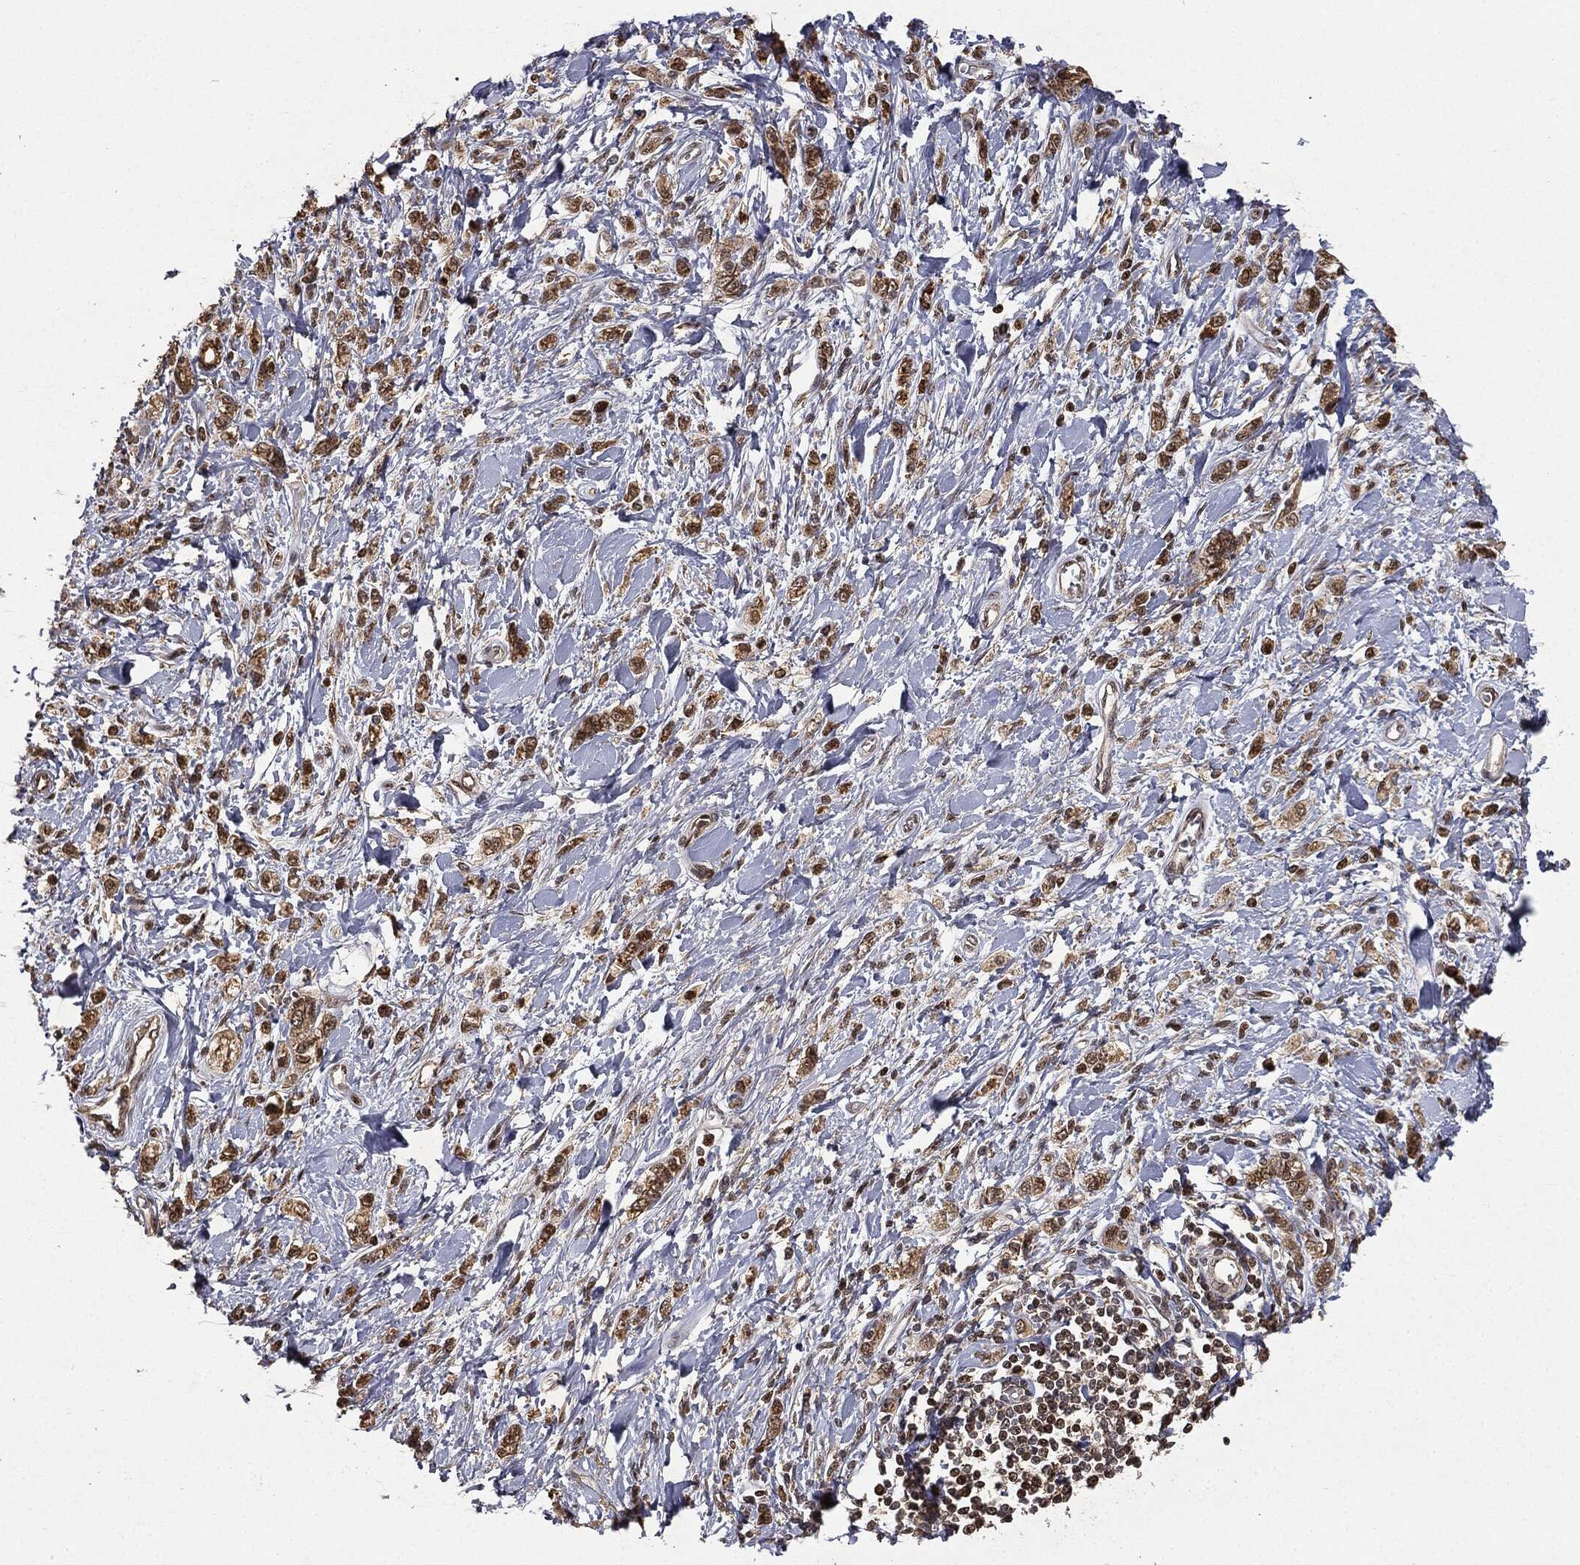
{"staining": {"intensity": "strong", "quantity": ">75%", "location": "cytoplasmic/membranous,nuclear"}, "tissue": "stomach cancer", "cell_type": "Tumor cells", "image_type": "cancer", "snomed": [{"axis": "morphology", "description": "Adenocarcinoma, NOS"}, {"axis": "topography", "description": "Stomach"}], "caption": "Tumor cells display strong cytoplasmic/membranous and nuclear expression in approximately >75% of cells in stomach adenocarcinoma.", "gene": "ZNHIT6", "patient": {"sex": "male", "age": 77}}